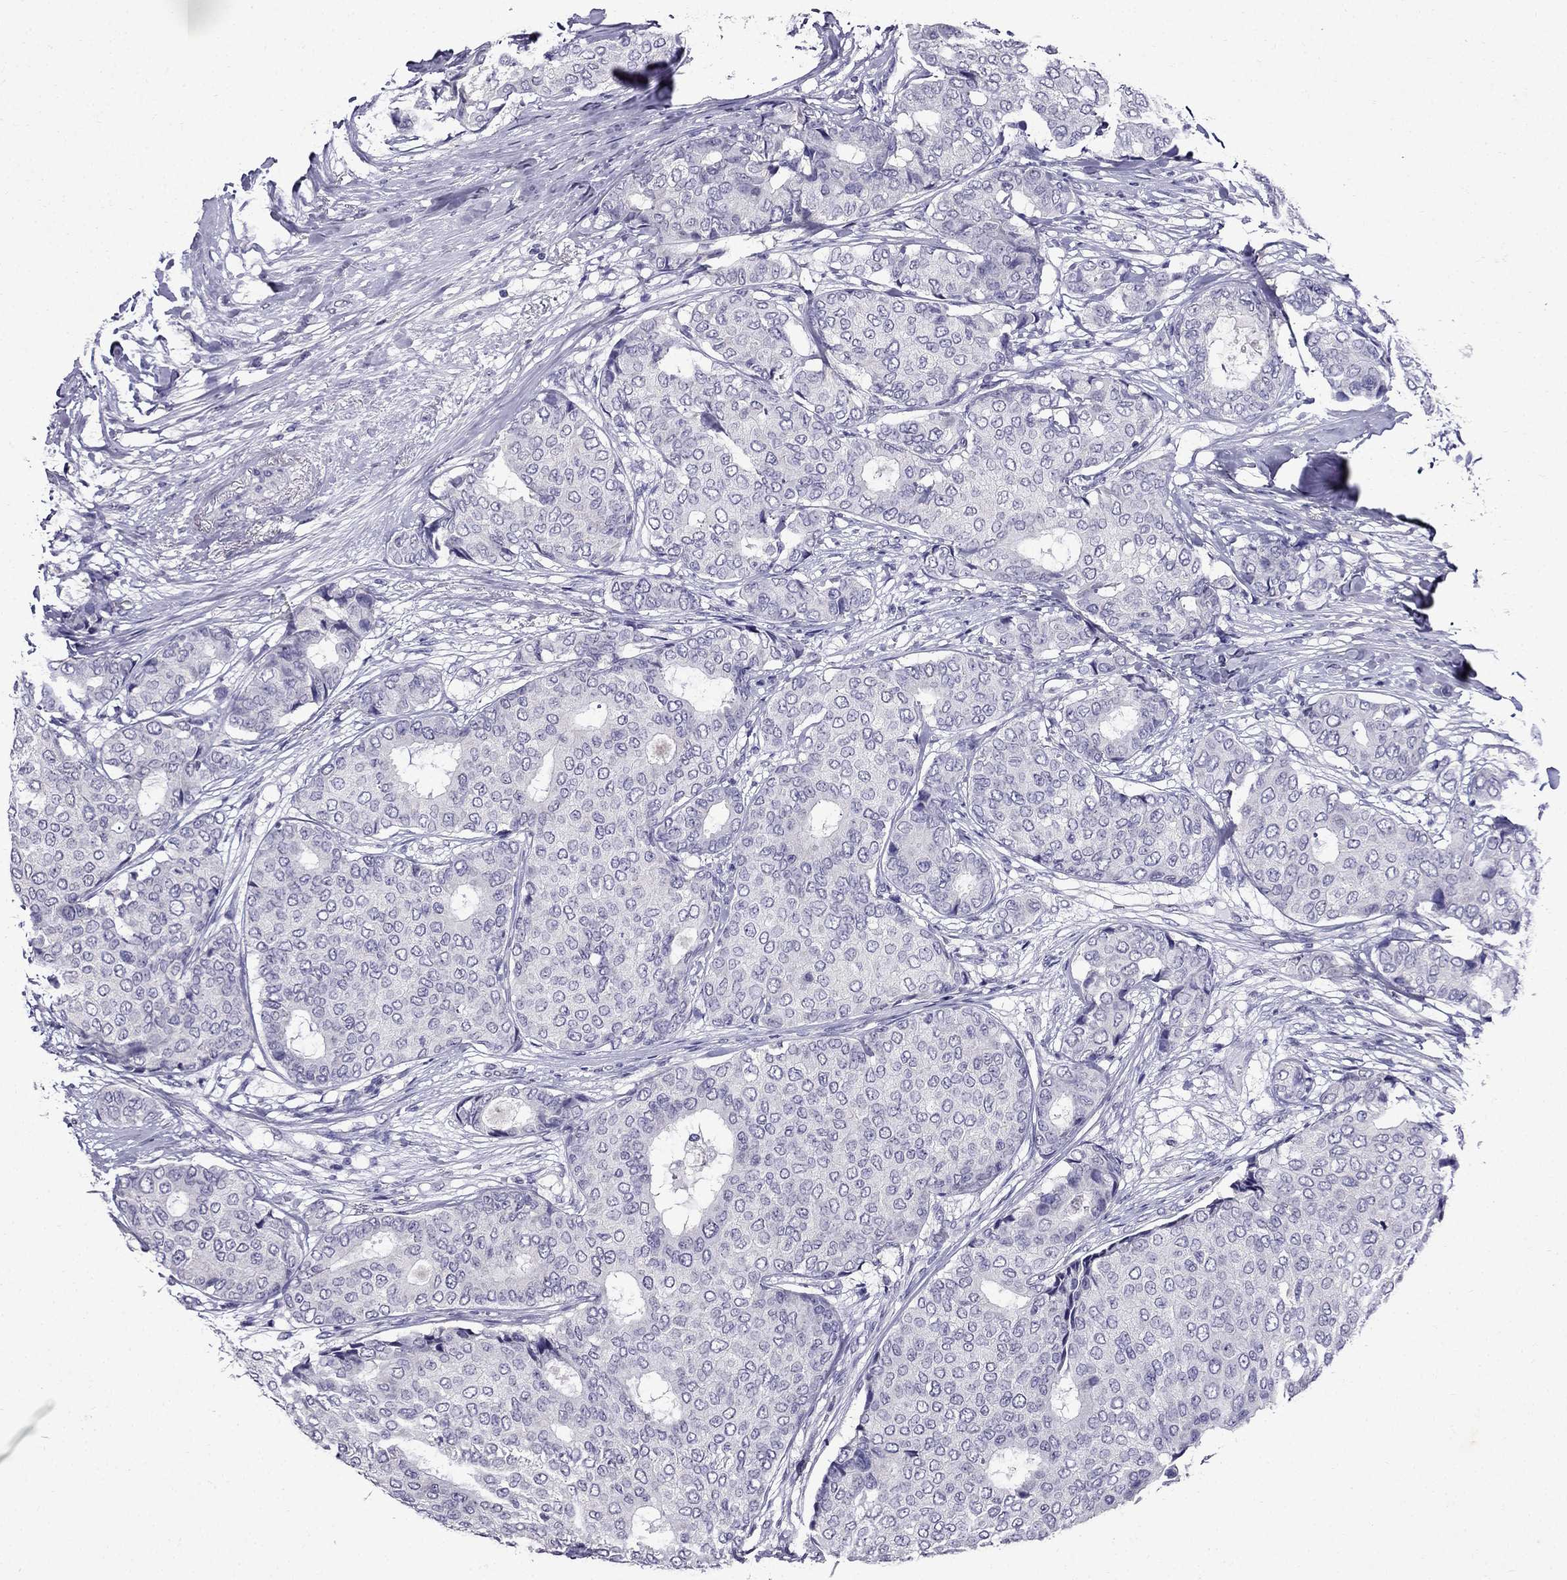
{"staining": {"intensity": "negative", "quantity": "none", "location": "none"}, "tissue": "breast cancer", "cell_type": "Tumor cells", "image_type": "cancer", "snomed": [{"axis": "morphology", "description": "Duct carcinoma"}, {"axis": "topography", "description": "Breast"}], "caption": "Photomicrograph shows no significant protein expression in tumor cells of invasive ductal carcinoma (breast). (DAB (3,3'-diaminobenzidine) IHC with hematoxylin counter stain).", "gene": "DNAH17", "patient": {"sex": "female", "age": 75}}